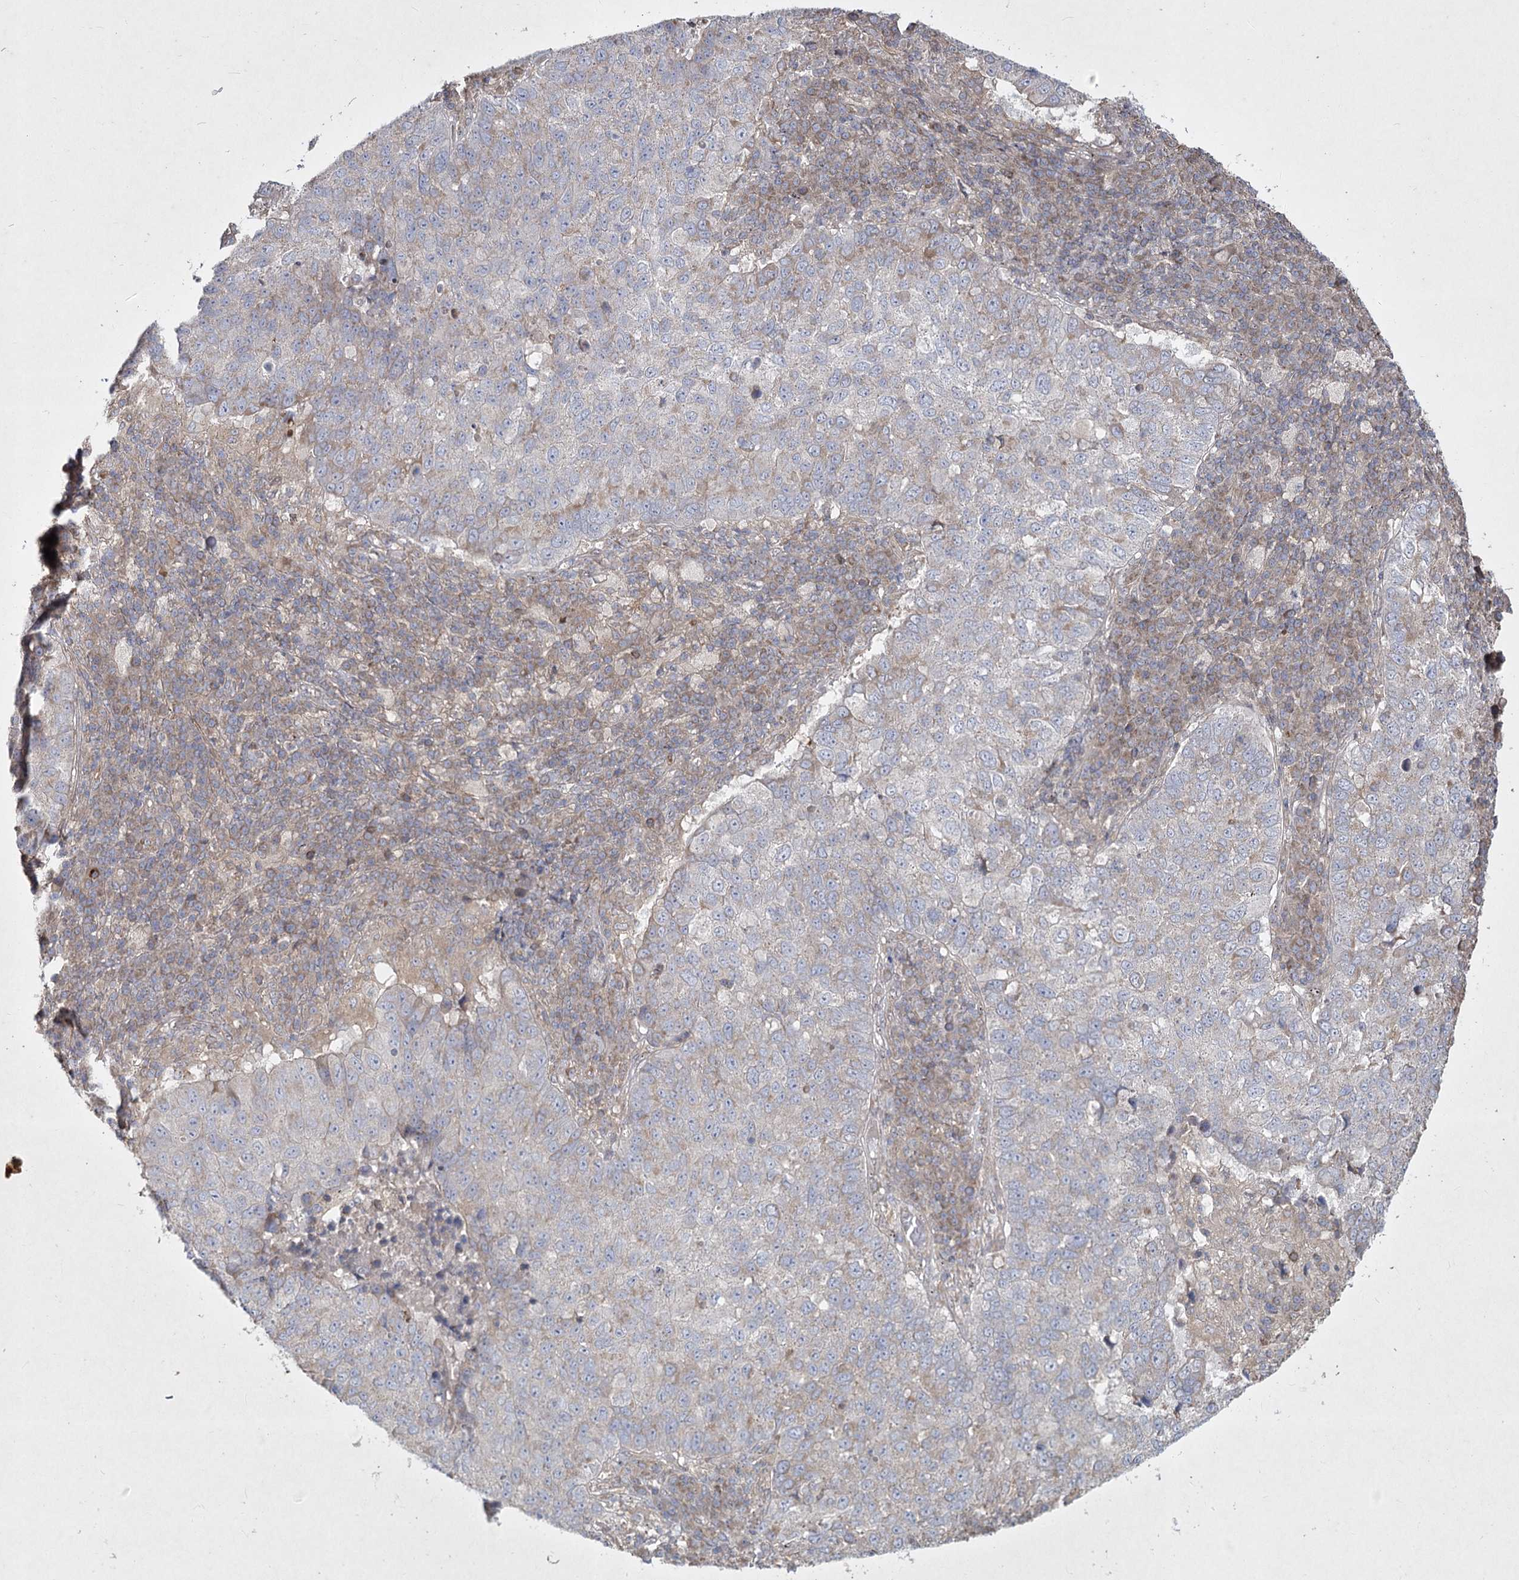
{"staining": {"intensity": "weak", "quantity": "<25%", "location": "cytoplasmic/membranous"}, "tissue": "lung cancer", "cell_type": "Tumor cells", "image_type": "cancer", "snomed": [{"axis": "morphology", "description": "Squamous cell carcinoma, NOS"}, {"axis": "topography", "description": "Lung"}], "caption": "Image shows no protein staining in tumor cells of lung cancer (squamous cell carcinoma) tissue.", "gene": "SH3TC1", "patient": {"sex": "male", "age": 73}}